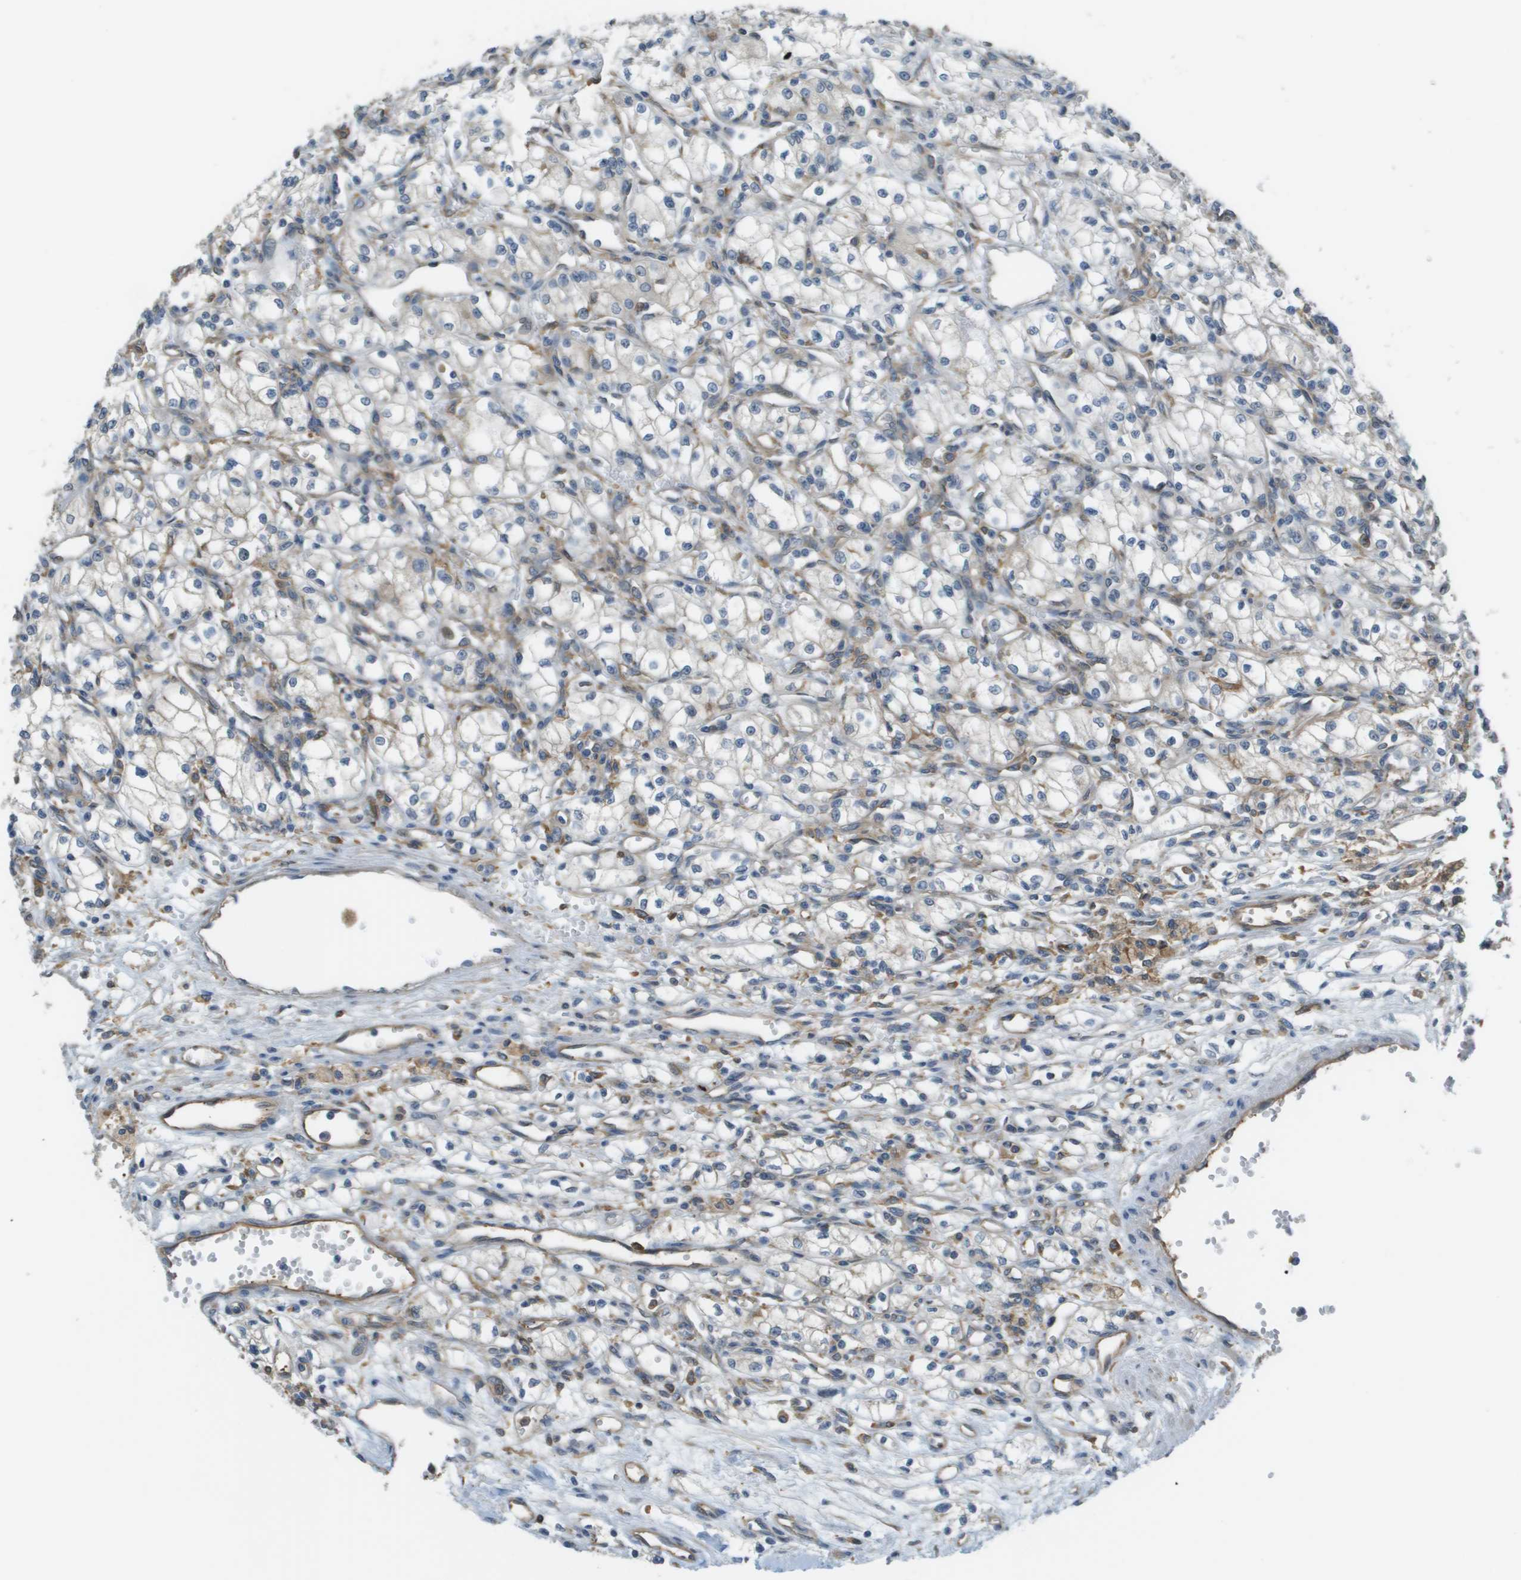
{"staining": {"intensity": "negative", "quantity": "none", "location": "none"}, "tissue": "renal cancer", "cell_type": "Tumor cells", "image_type": "cancer", "snomed": [{"axis": "morphology", "description": "Normal tissue, NOS"}, {"axis": "morphology", "description": "Adenocarcinoma, NOS"}, {"axis": "topography", "description": "Kidney"}], "caption": "The image demonstrates no significant expression in tumor cells of renal adenocarcinoma. The staining is performed using DAB (3,3'-diaminobenzidine) brown chromogen with nuclei counter-stained in using hematoxylin.", "gene": "CORO1B", "patient": {"sex": "male", "age": 59}}